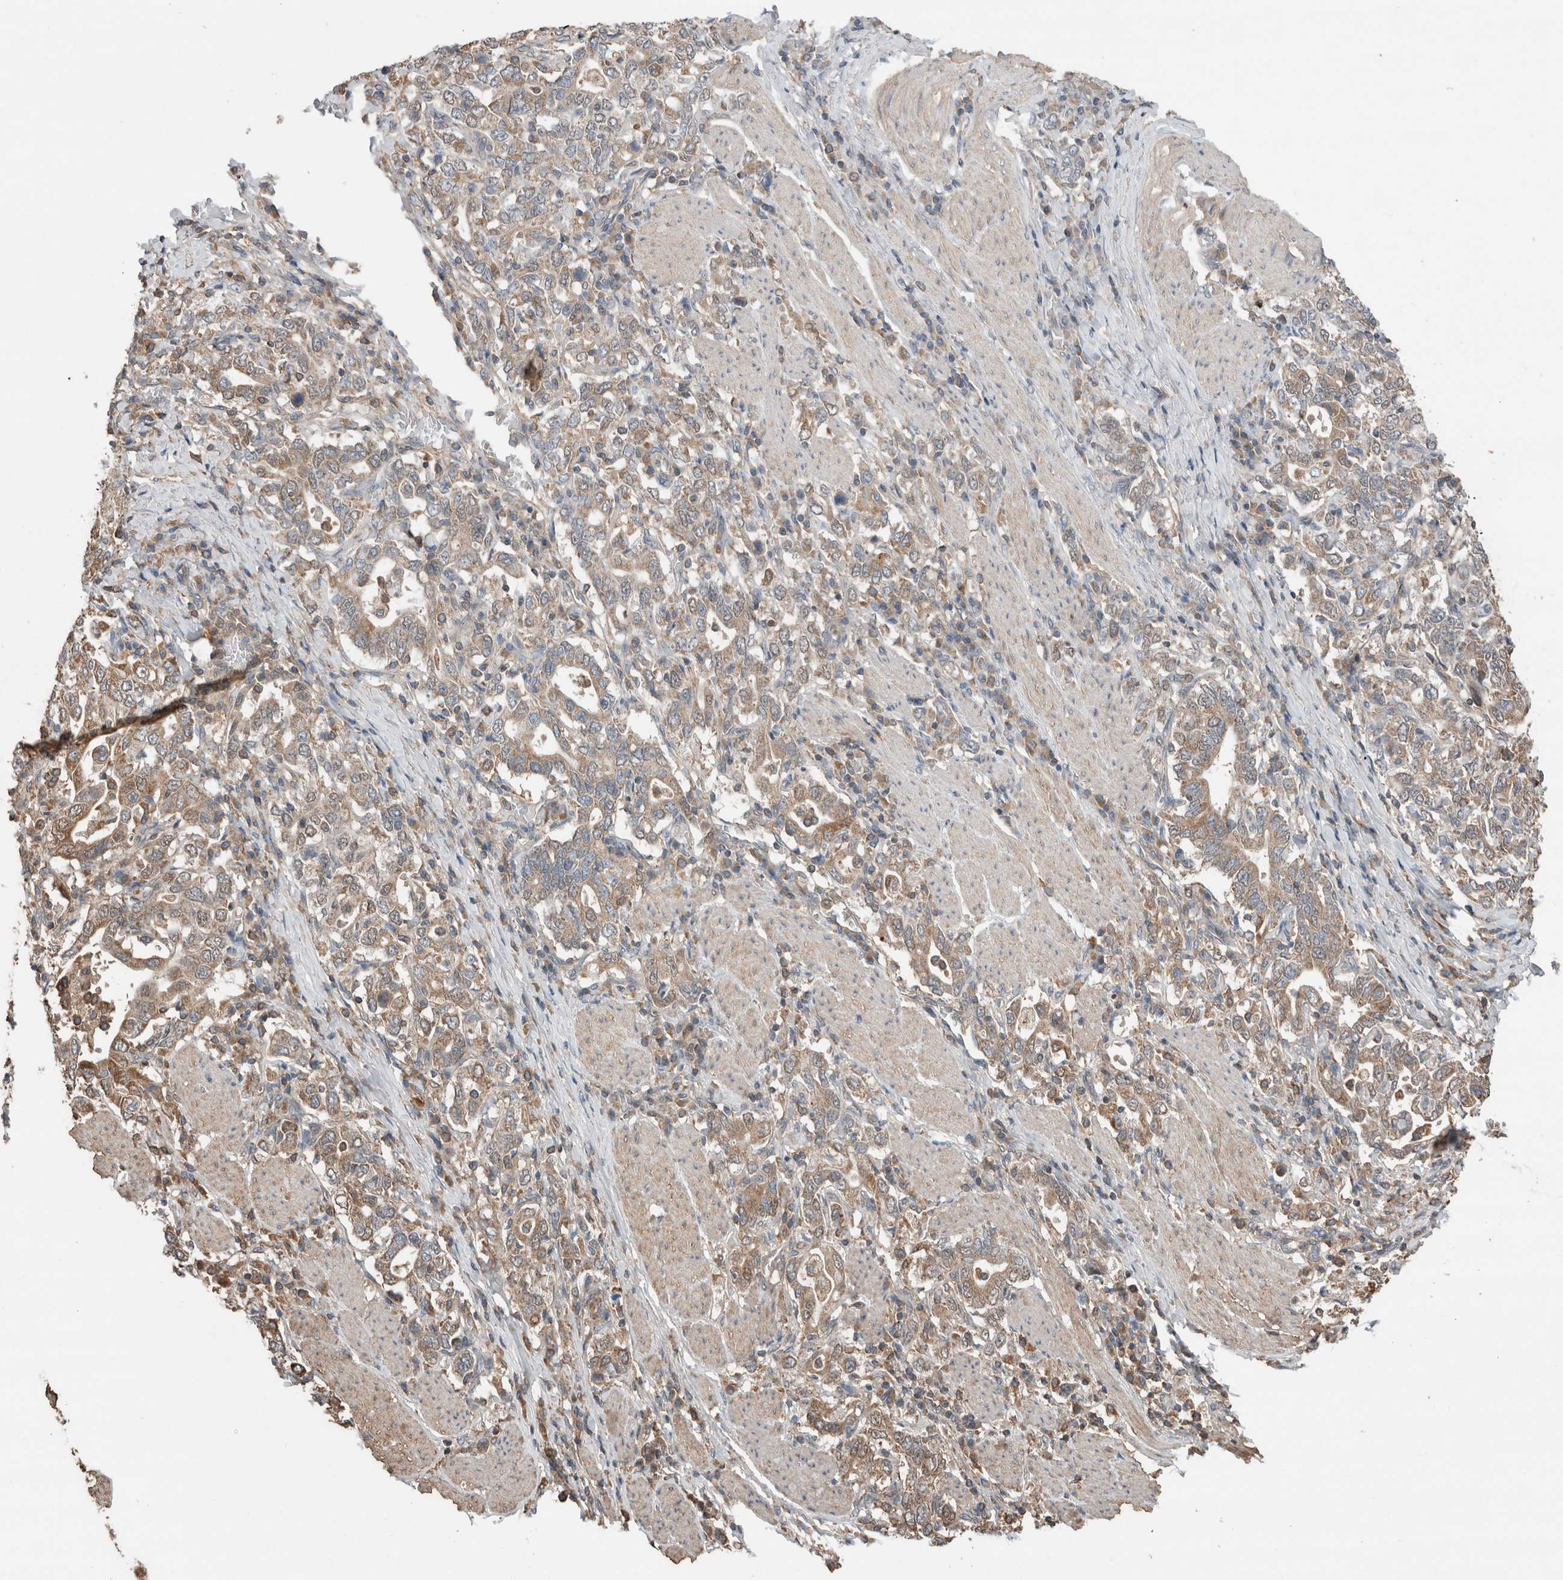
{"staining": {"intensity": "weak", "quantity": ">75%", "location": "cytoplasmic/membranous"}, "tissue": "stomach cancer", "cell_type": "Tumor cells", "image_type": "cancer", "snomed": [{"axis": "morphology", "description": "Adenocarcinoma, NOS"}, {"axis": "topography", "description": "Stomach, upper"}], "caption": "This is a histology image of immunohistochemistry (IHC) staining of stomach cancer (adenocarcinoma), which shows weak staining in the cytoplasmic/membranous of tumor cells.", "gene": "KLK14", "patient": {"sex": "male", "age": 62}}